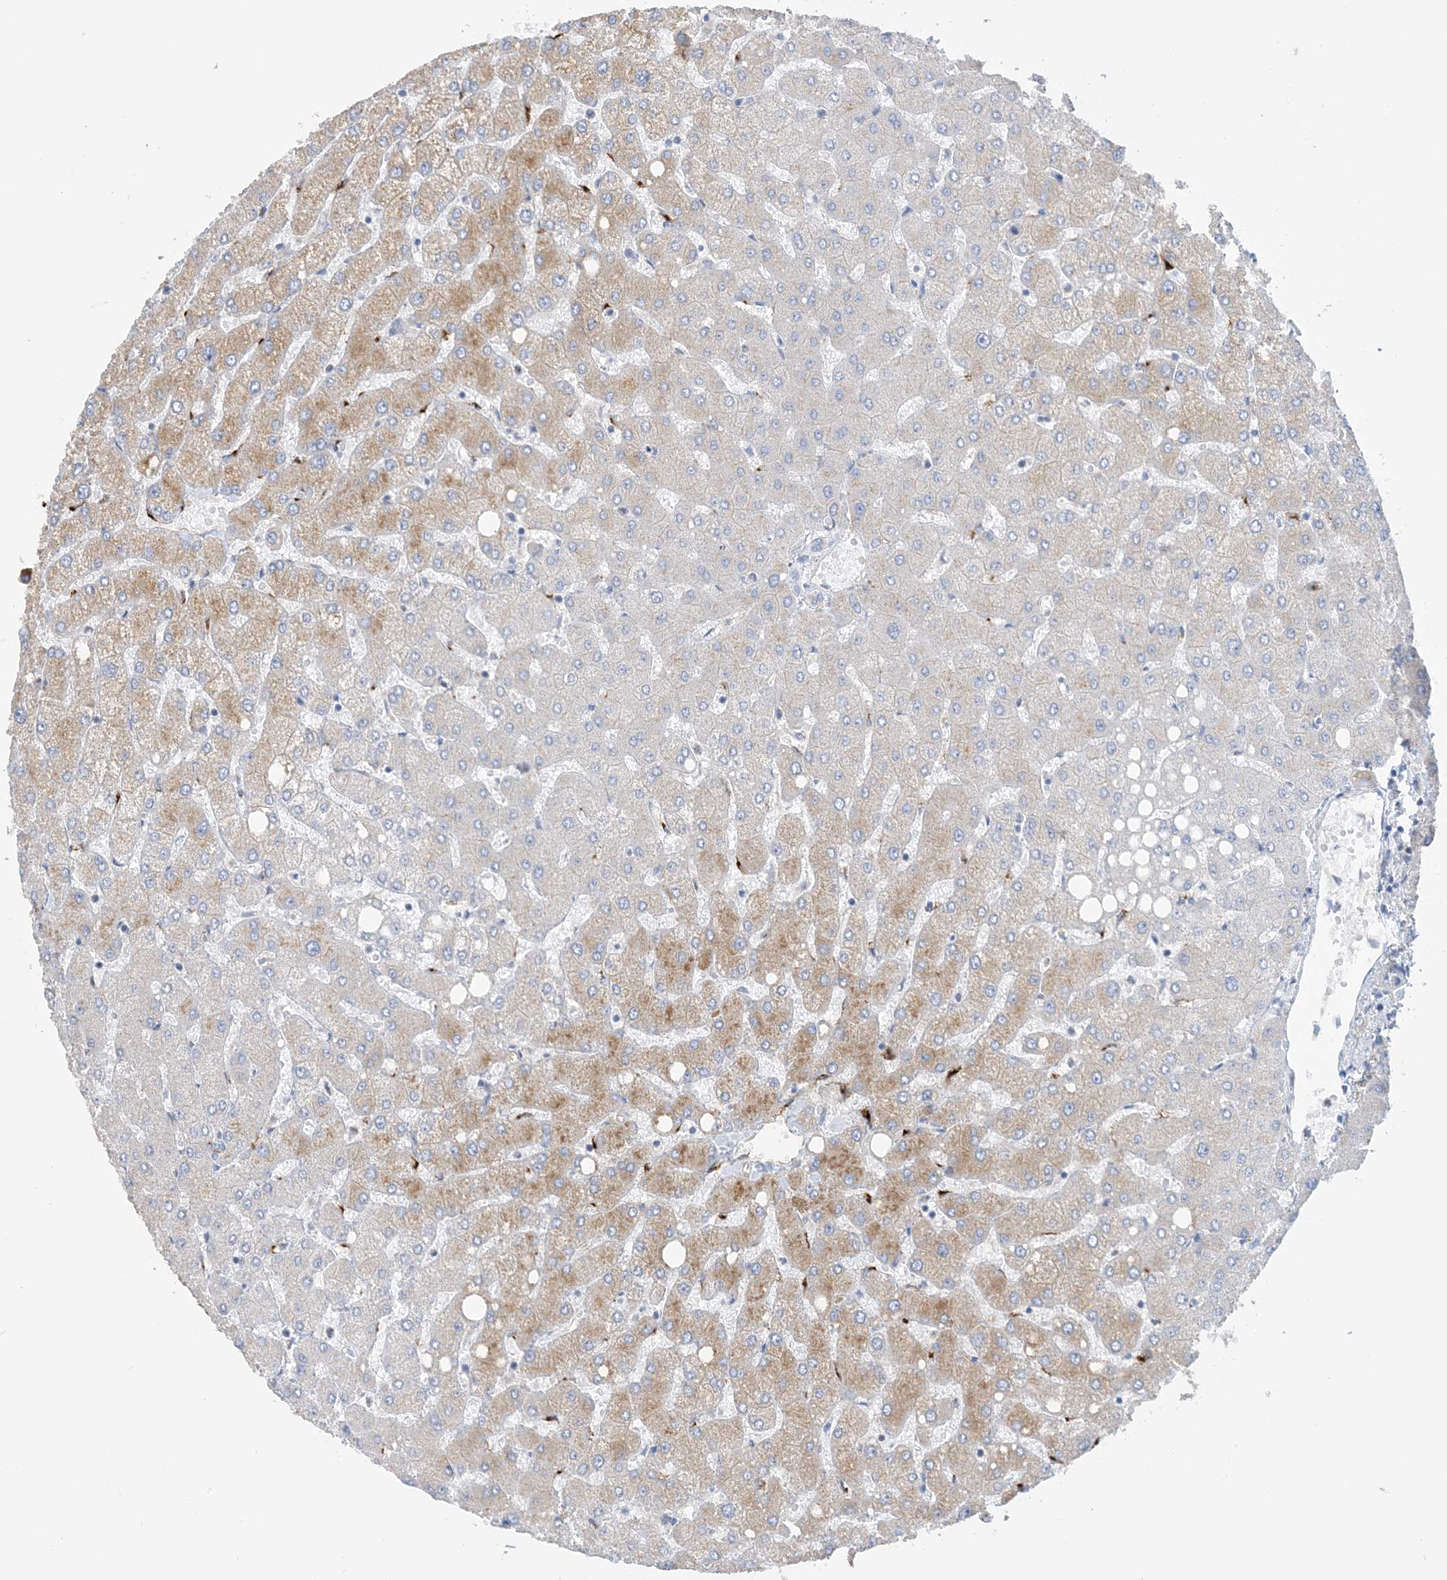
{"staining": {"intensity": "negative", "quantity": "none", "location": "none"}, "tissue": "liver", "cell_type": "Cholangiocytes", "image_type": "normal", "snomed": [{"axis": "morphology", "description": "Normal tissue, NOS"}, {"axis": "topography", "description": "Liver"}], "caption": "High power microscopy micrograph of an immunohistochemistry image of benign liver, revealing no significant expression in cholangiocytes. (Stains: DAB IHC with hematoxylin counter stain, Microscopy: brightfield microscopy at high magnification).", "gene": "CALHM5", "patient": {"sex": "female", "age": 54}}